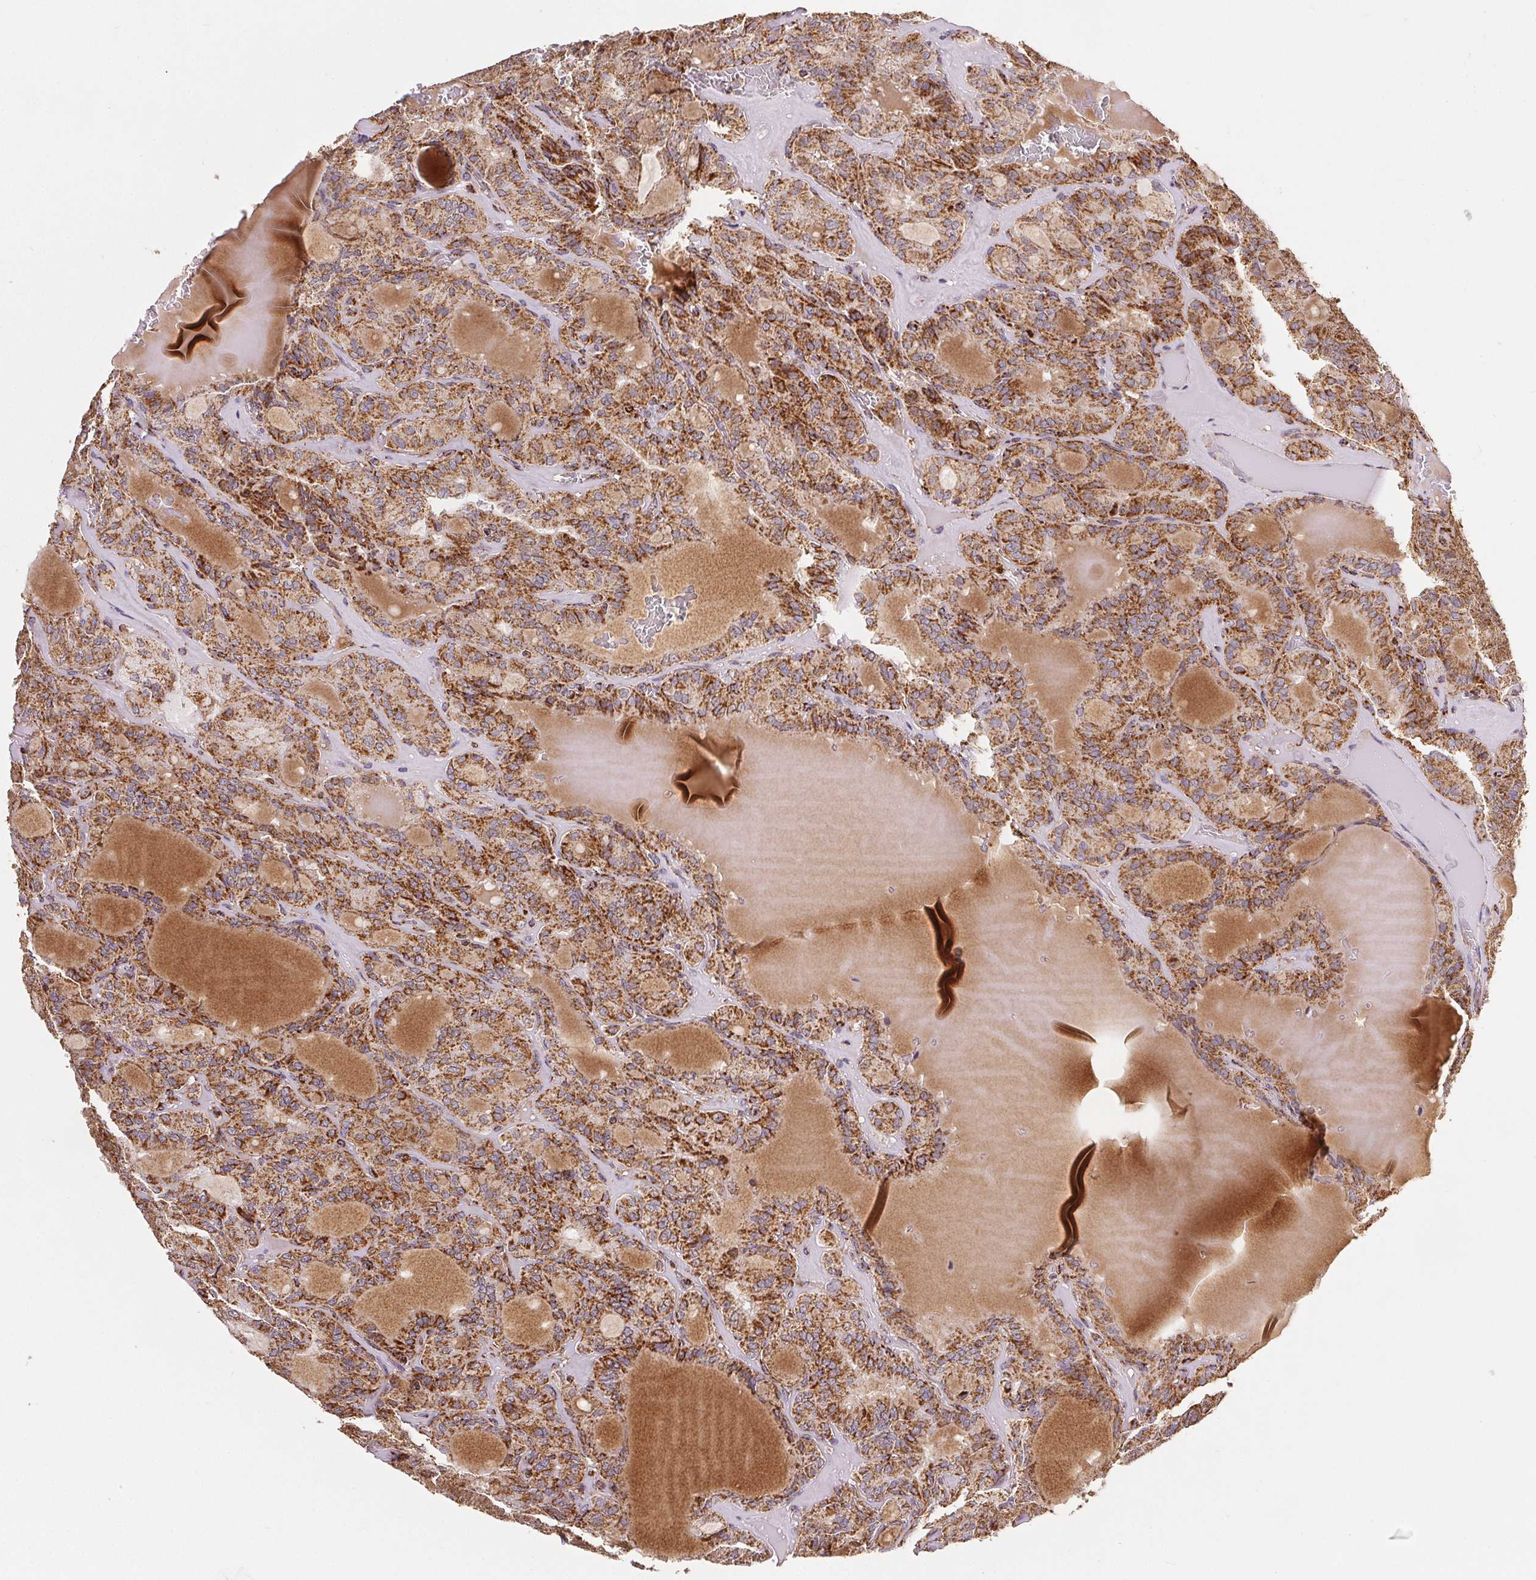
{"staining": {"intensity": "moderate", "quantity": ">75%", "location": "cytoplasmic/membranous"}, "tissue": "thyroid cancer", "cell_type": "Tumor cells", "image_type": "cancer", "snomed": [{"axis": "morphology", "description": "Papillary adenocarcinoma, NOS"}, {"axis": "topography", "description": "Thyroid gland"}], "caption": "Immunohistochemistry (IHC) (DAB) staining of thyroid papillary adenocarcinoma displays moderate cytoplasmic/membranous protein positivity in approximately >75% of tumor cells.", "gene": "SDHB", "patient": {"sex": "male", "age": 87}}